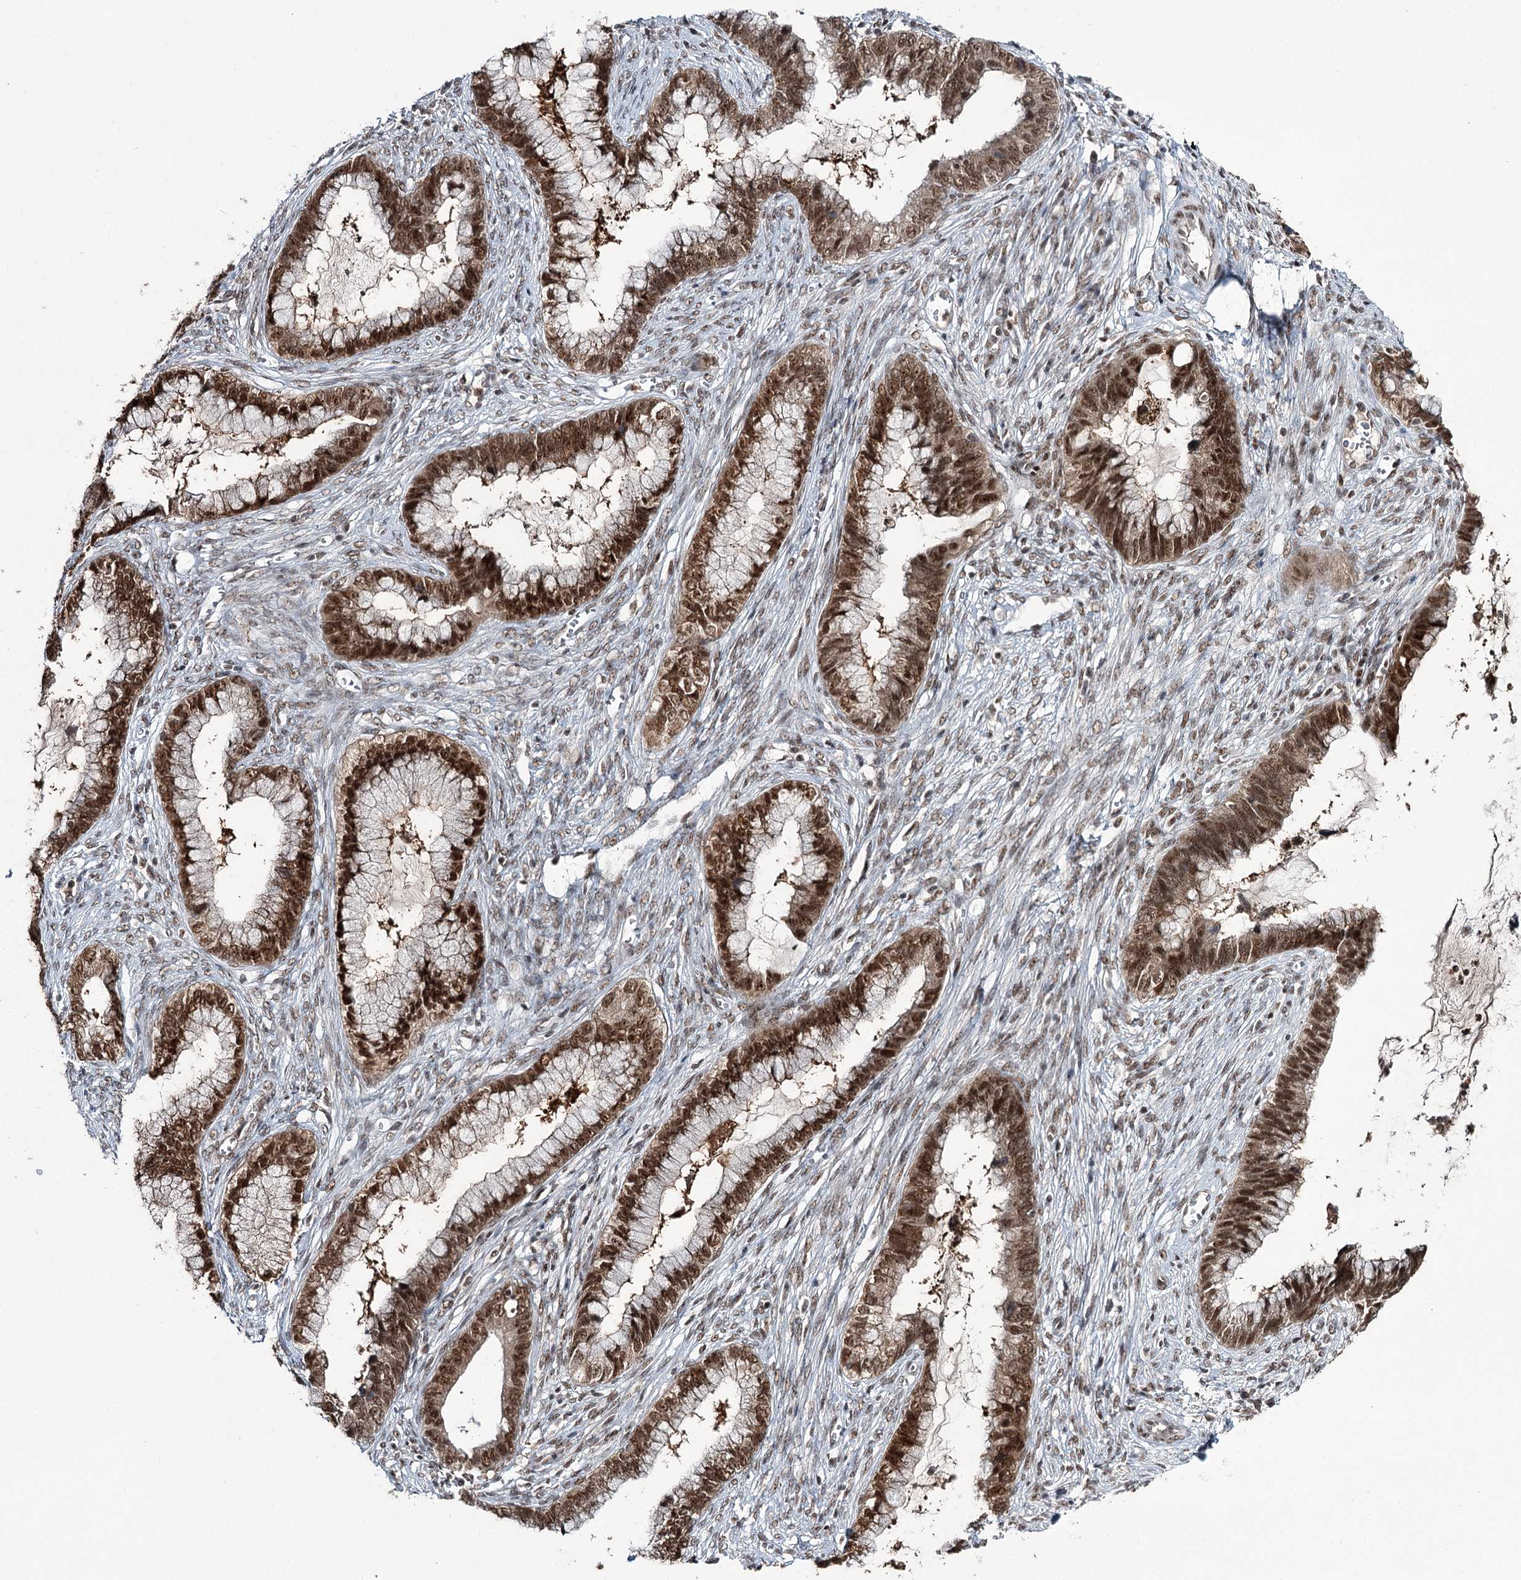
{"staining": {"intensity": "strong", "quantity": ">75%", "location": "nuclear"}, "tissue": "cervical cancer", "cell_type": "Tumor cells", "image_type": "cancer", "snomed": [{"axis": "morphology", "description": "Adenocarcinoma, NOS"}, {"axis": "topography", "description": "Cervix"}], "caption": "A histopathology image of cervical cancer stained for a protein reveals strong nuclear brown staining in tumor cells.", "gene": "ERCC3", "patient": {"sex": "female", "age": 44}}